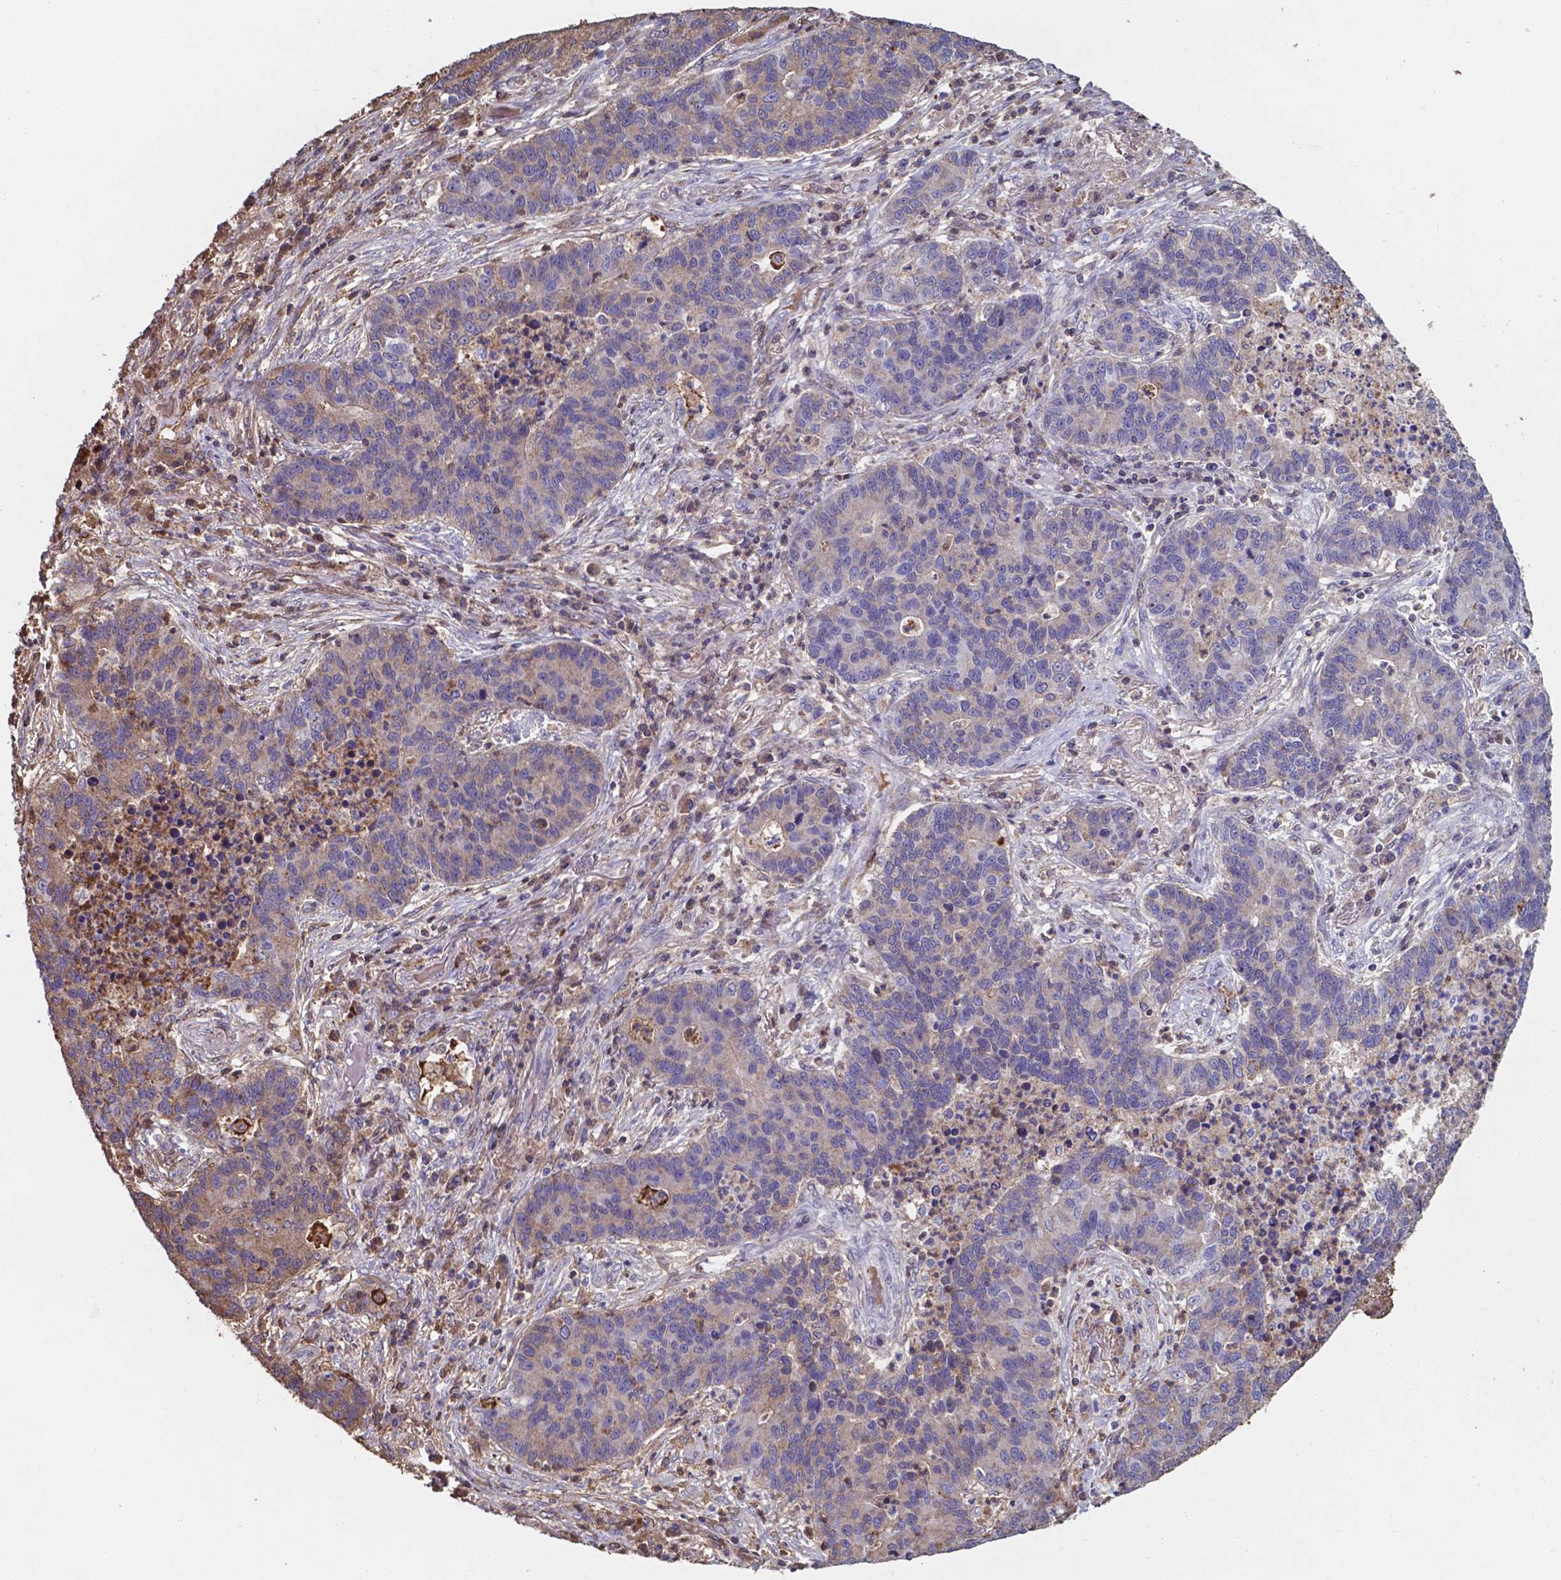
{"staining": {"intensity": "weak", "quantity": "25%-75%", "location": "cytoplasmic/membranous"}, "tissue": "lung cancer", "cell_type": "Tumor cells", "image_type": "cancer", "snomed": [{"axis": "morphology", "description": "Adenocarcinoma, NOS"}, {"axis": "topography", "description": "Lung"}], "caption": "Immunohistochemistry of human adenocarcinoma (lung) shows low levels of weak cytoplasmic/membranous staining in about 25%-75% of tumor cells.", "gene": "SERPINA1", "patient": {"sex": "female", "age": 57}}